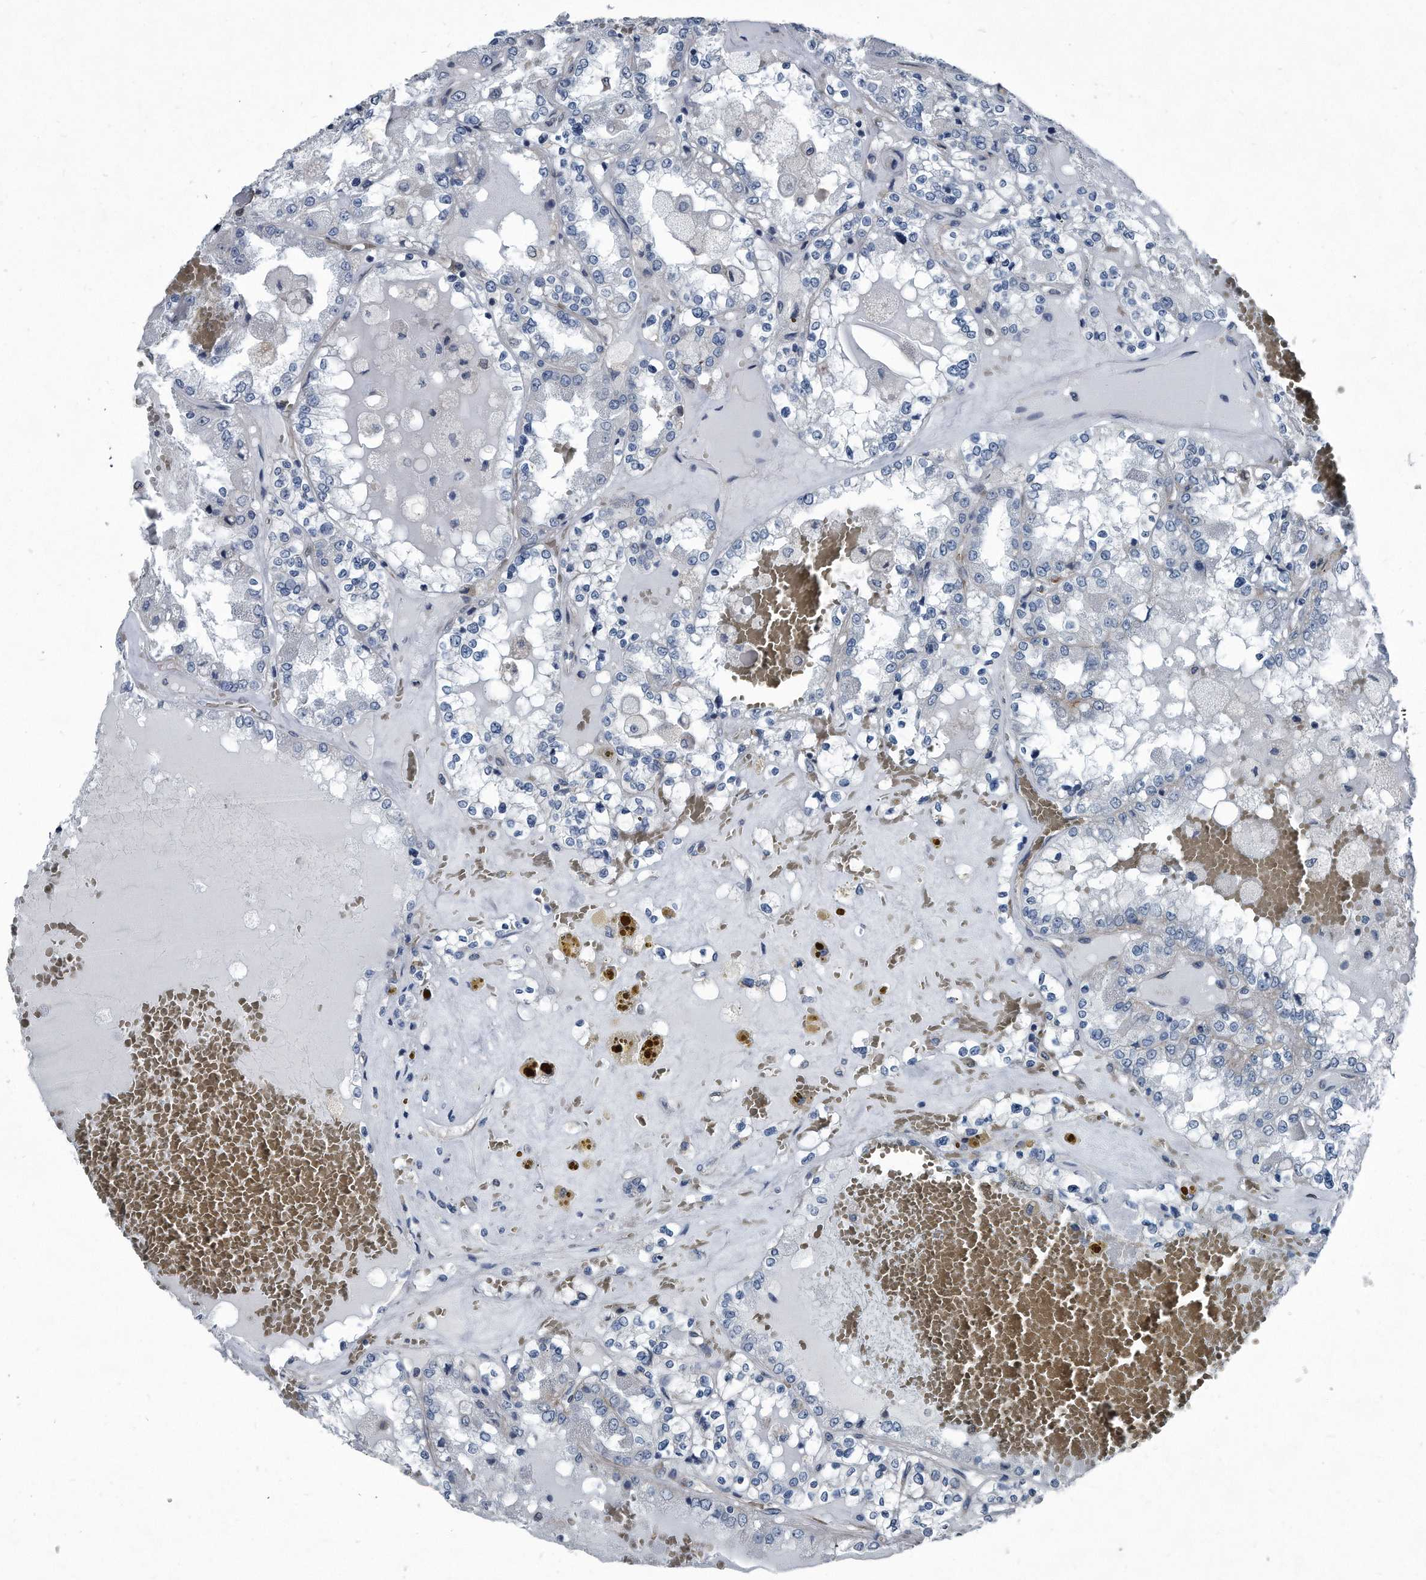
{"staining": {"intensity": "negative", "quantity": "none", "location": "none"}, "tissue": "renal cancer", "cell_type": "Tumor cells", "image_type": "cancer", "snomed": [{"axis": "morphology", "description": "Adenocarcinoma, NOS"}, {"axis": "topography", "description": "Kidney"}], "caption": "DAB immunohistochemical staining of adenocarcinoma (renal) reveals no significant positivity in tumor cells.", "gene": "PLEC", "patient": {"sex": "female", "age": 56}}